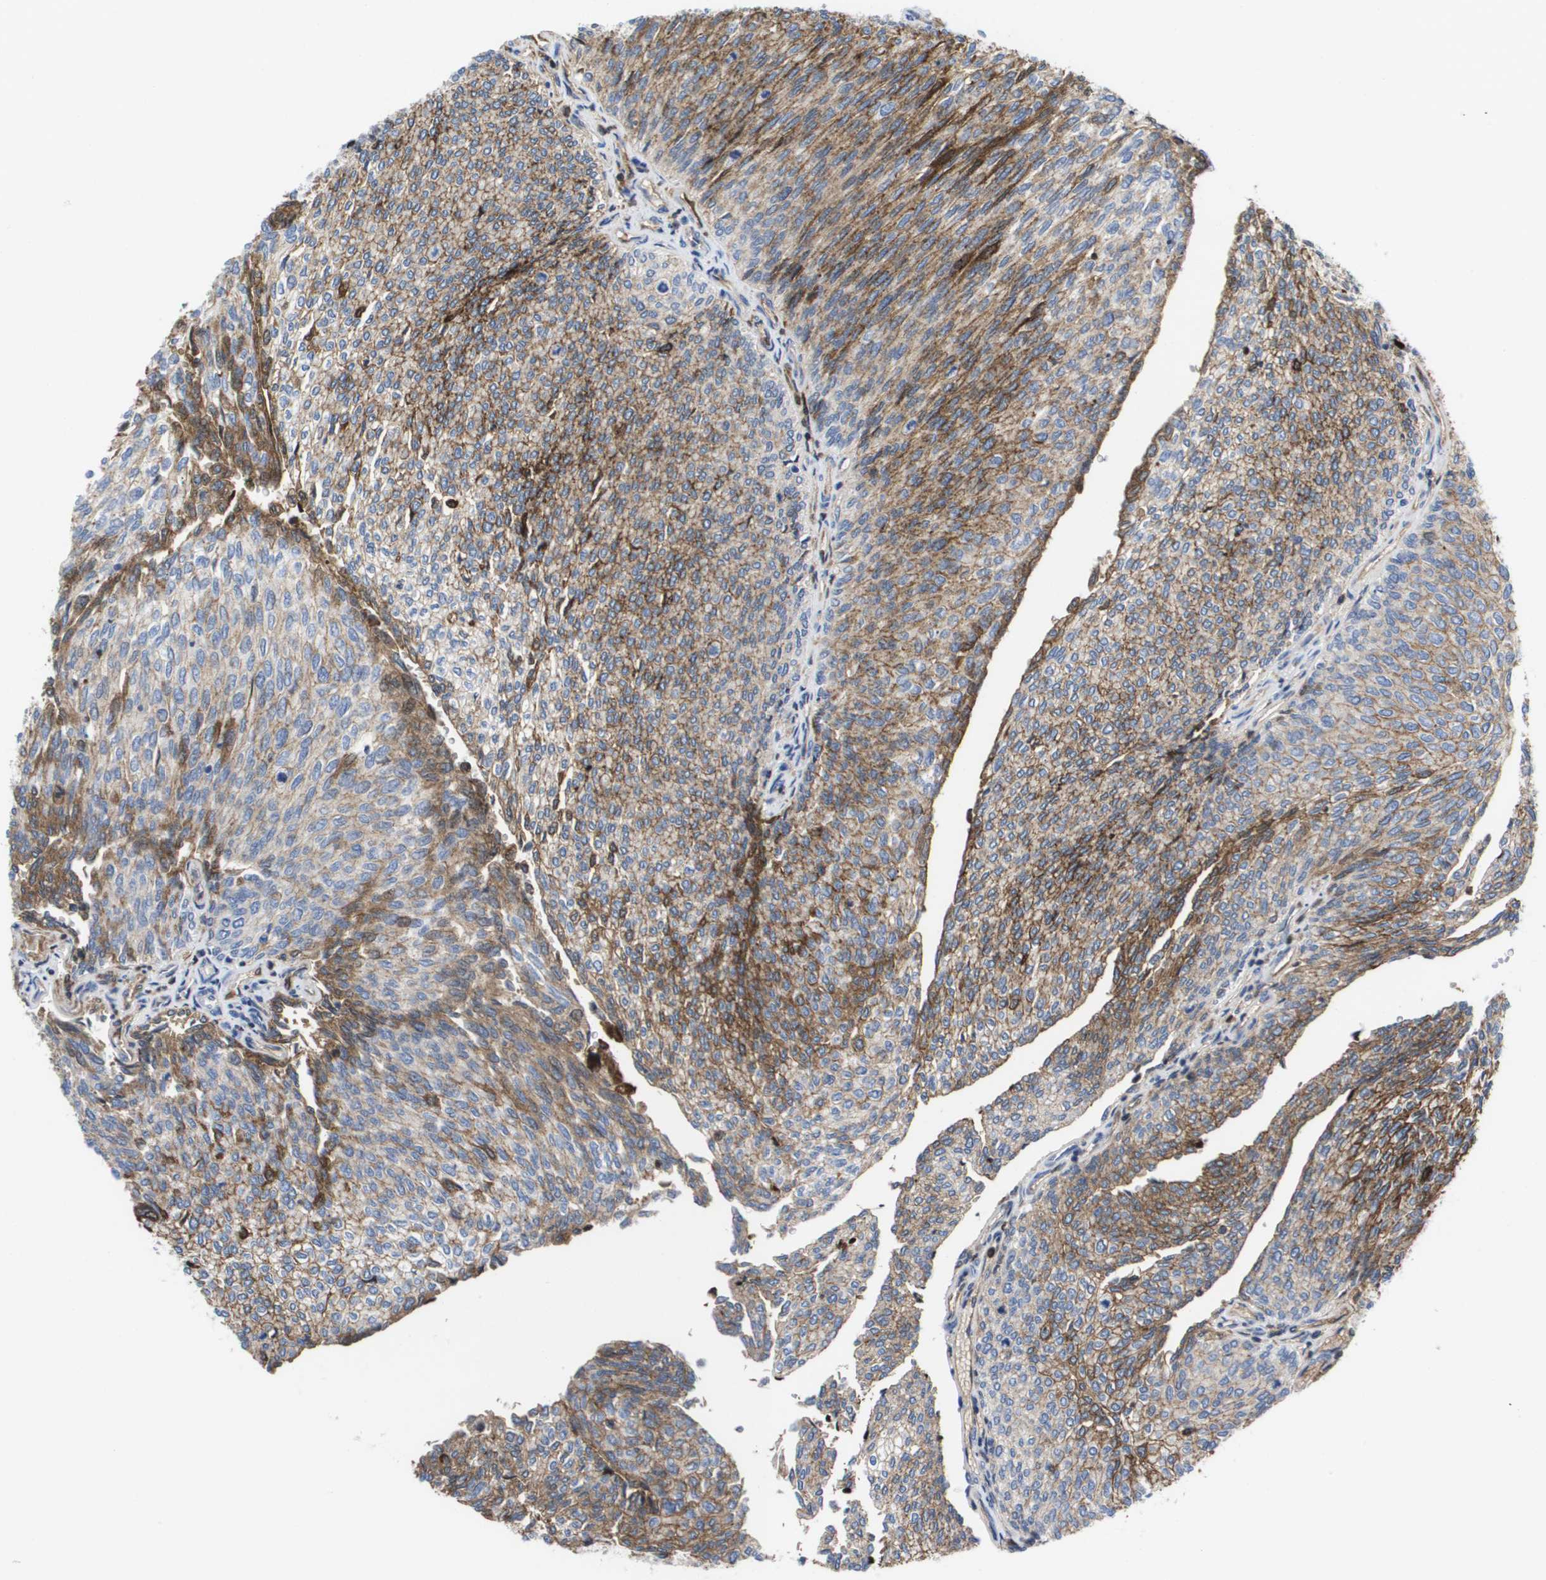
{"staining": {"intensity": "moderate", "quantity": ">75%", "location": "cytoplasmic/membranous"}, "tissue": "urothelial cancer", "cell_type": "Tumor cells", "image_type": "cancer", "snomed": [{"axis": "morphology", "description": "Urothelial carcinoma, Low grade"}, {"axis": "topography", "description": "Urinary bladder"}], "caption": "Approximately >75% of tumor cells in urothelial cancer show moderate cytoplasmic/membranous protein staining as visualized by brown immunohistochemical staining.", "gene": "SERPINC1", "patient": {"sex": "female", "age": 79}}